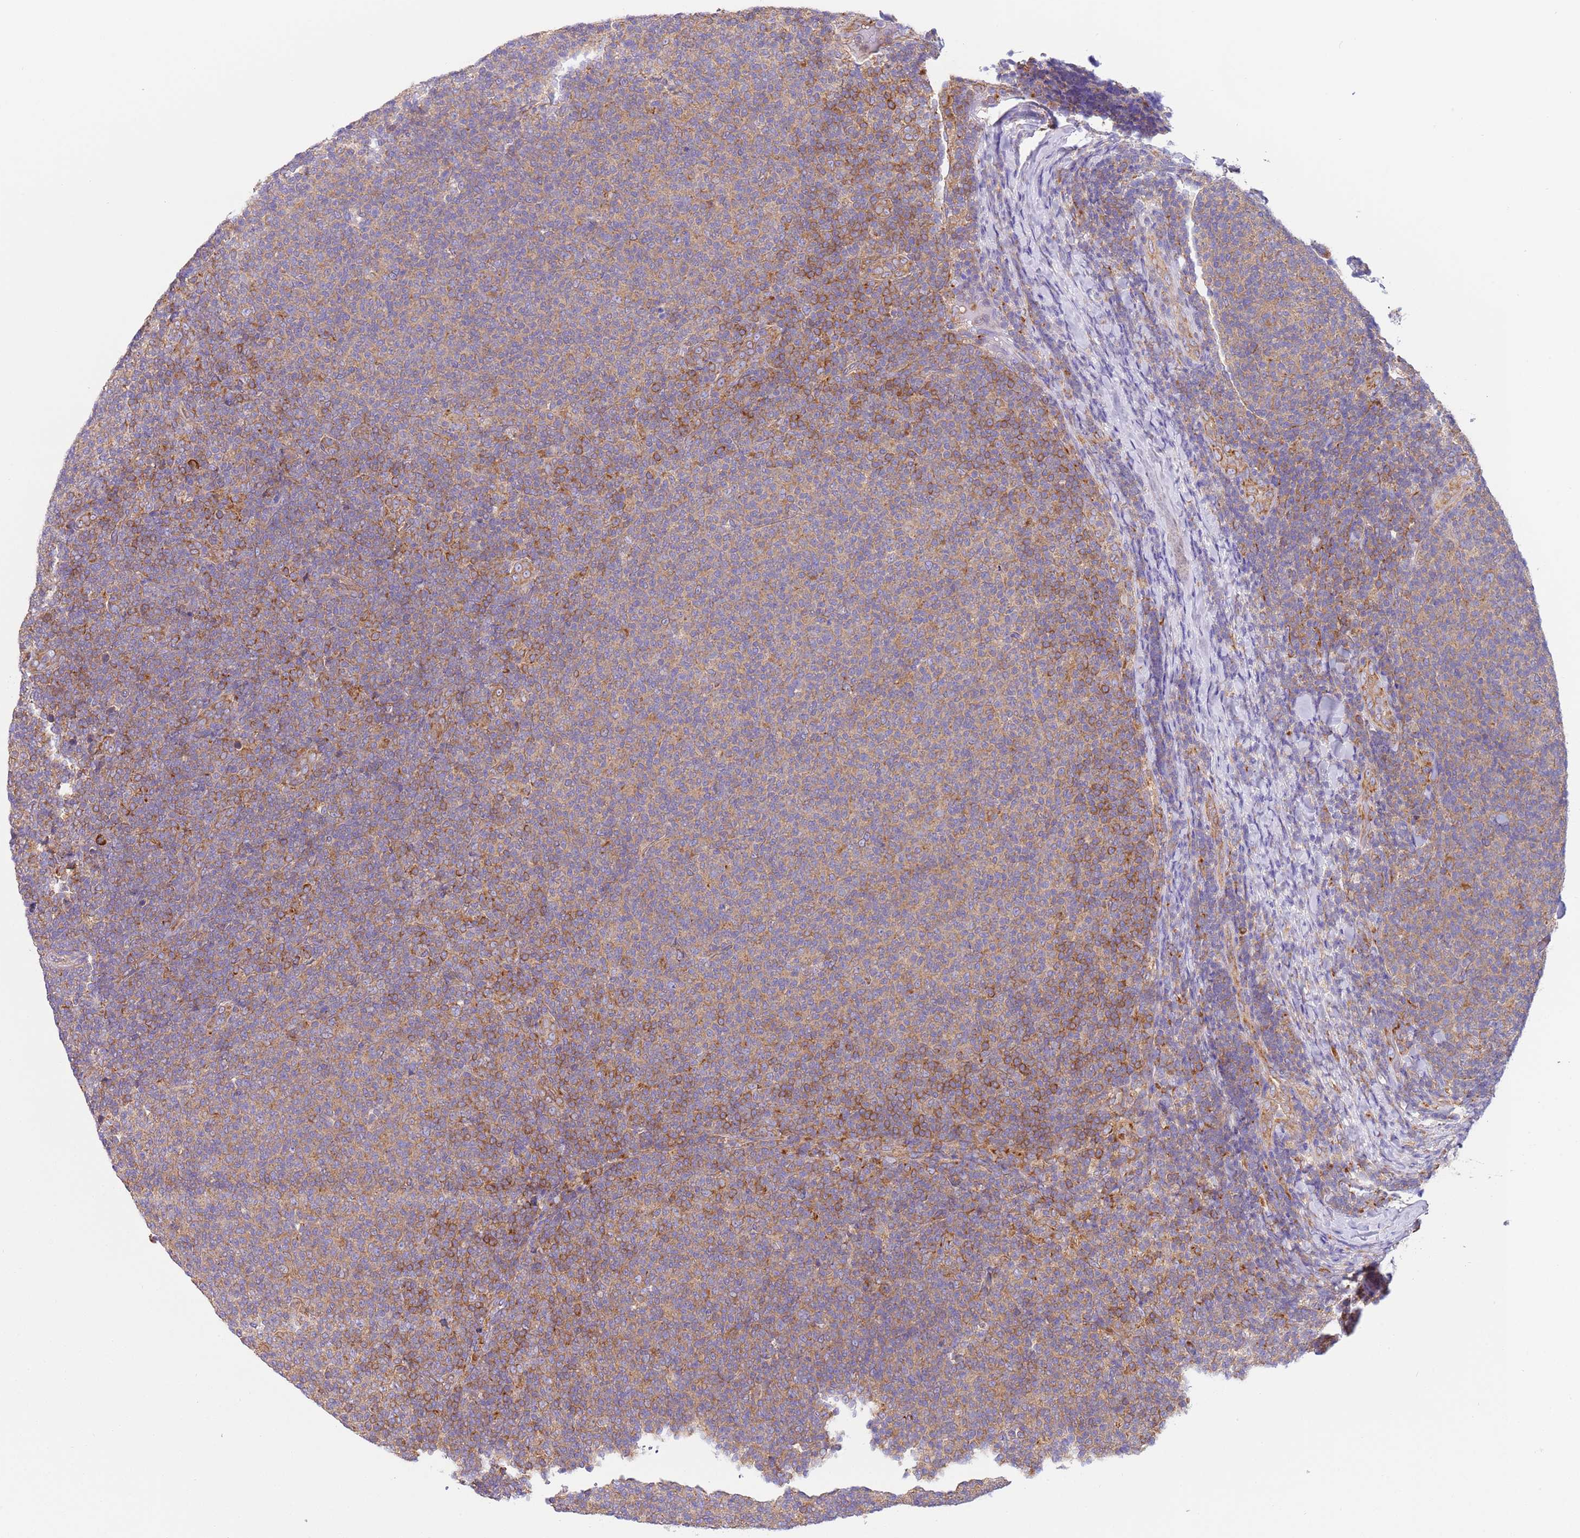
{"staining": {"intensity": "moderate", "quantity": "25%-75%", "location": "cytoplasmic/membranous"}, "tissue": "lymphoma", "cell_type": "Tumor cells", "image_type": "cancer", "snomed": [{"axis": "morphology", "description": "Malignant lymphoma, non-Hodgkin's type, Low grade"}, {"axis": "topography", "description": "Lymph node"}], "caption": "This histopathology image reveals IHC staining of malignant lymphoma, non-Hodgkin's type (low-grade), with medium moderate cytoplasmic/membranous expression in approximately 25%-75% of tumor cells.", "gene": "VARS1", "patient": {"sex": "male", "age": 66}}